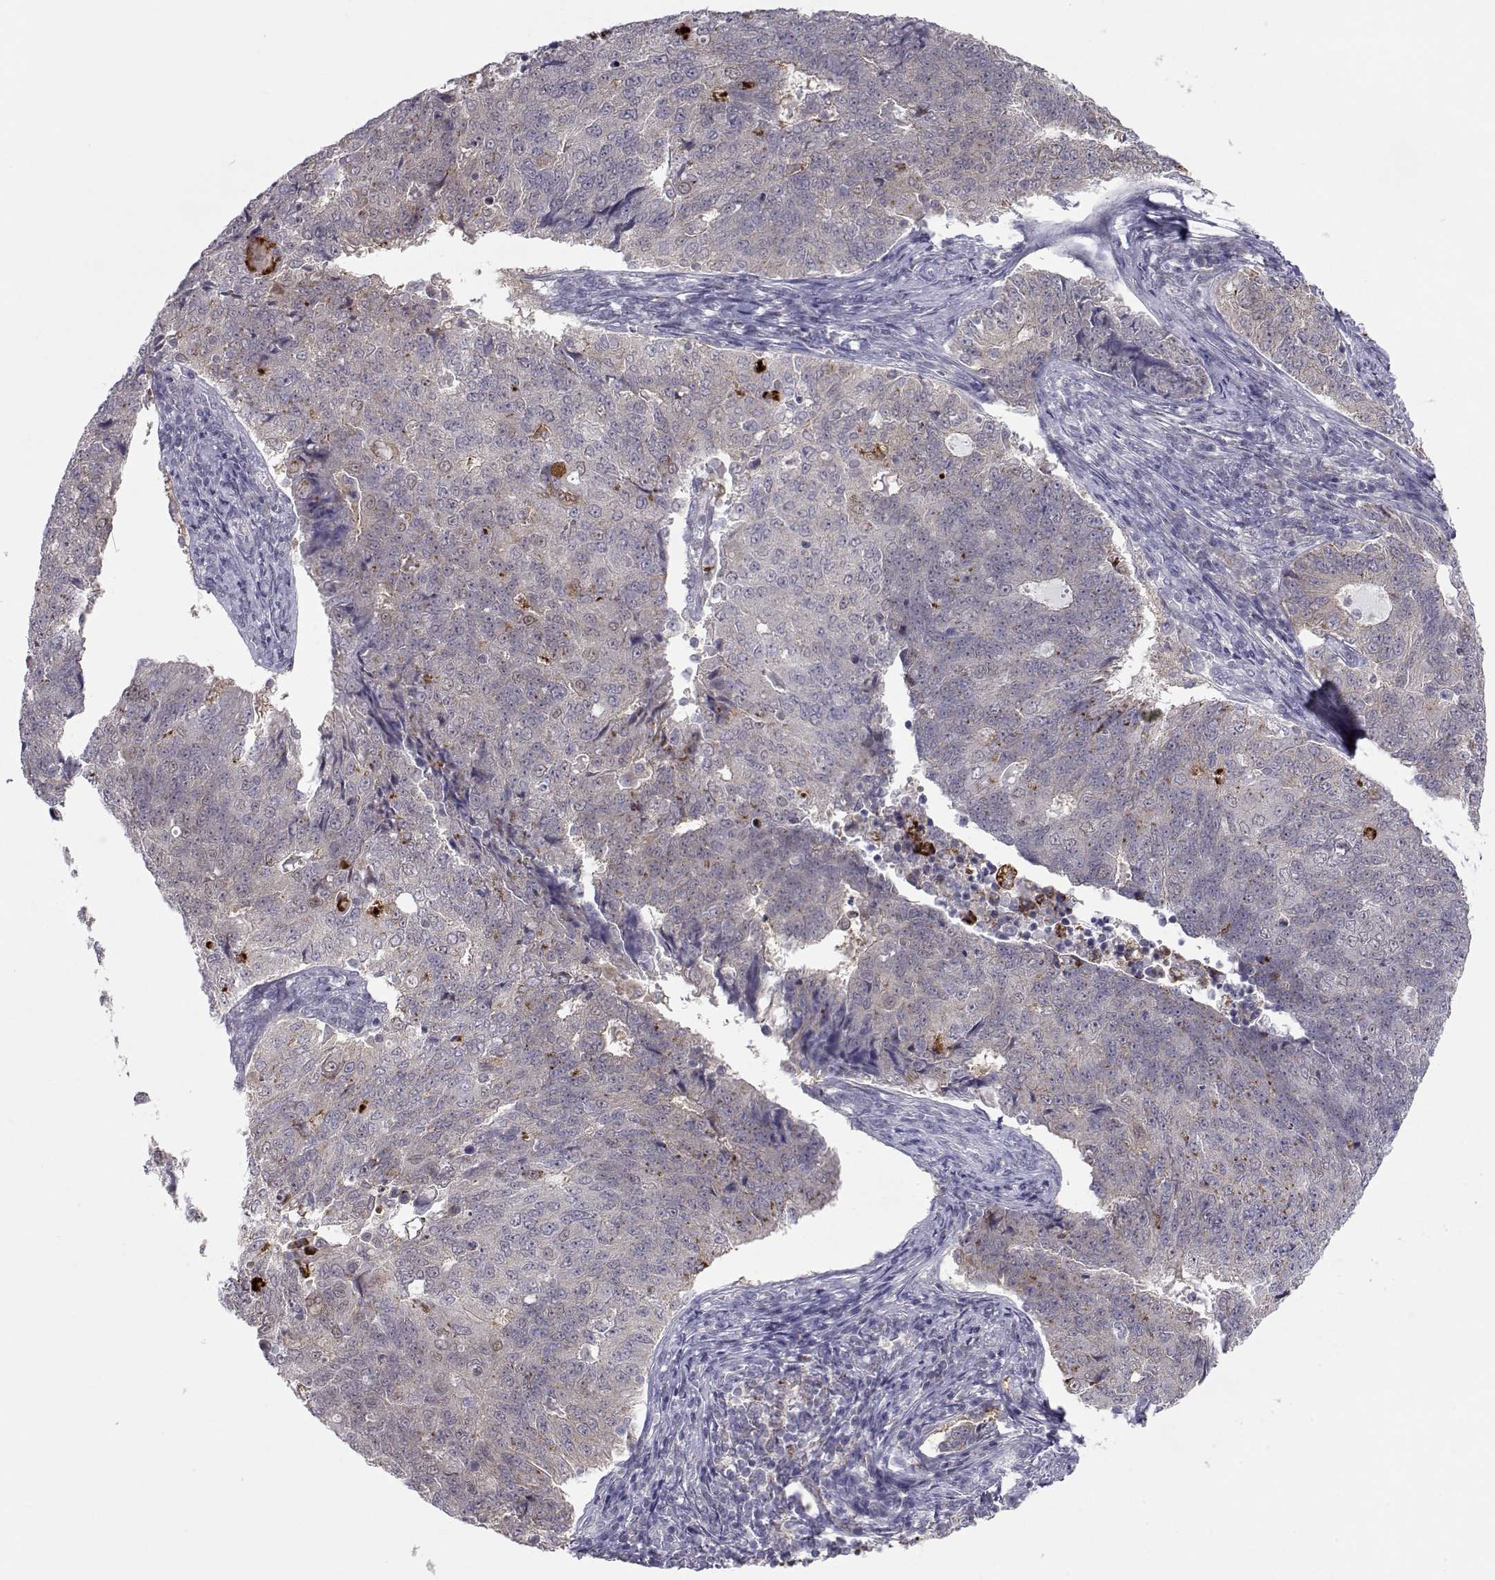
{"staining": {"intensity": "negative", "quantity": "none", "location": "none"}, "tissue": "endometrial cancer", "cell_type": "Tumor cells", "image_type": "cancer", "snomed": [{"axis": "morphology", "description": "Adenocarcinoma, NOS"}, {"axis": "topography", "description": "Endometrium"}], "caption": "This is an immunohistochemistry histopathology image of human endometrial cancer (adenocarcinoma). There is no expression in tumor cells.", "gene": "NPVF", "patient": {"sex": "female", "age": 43}}